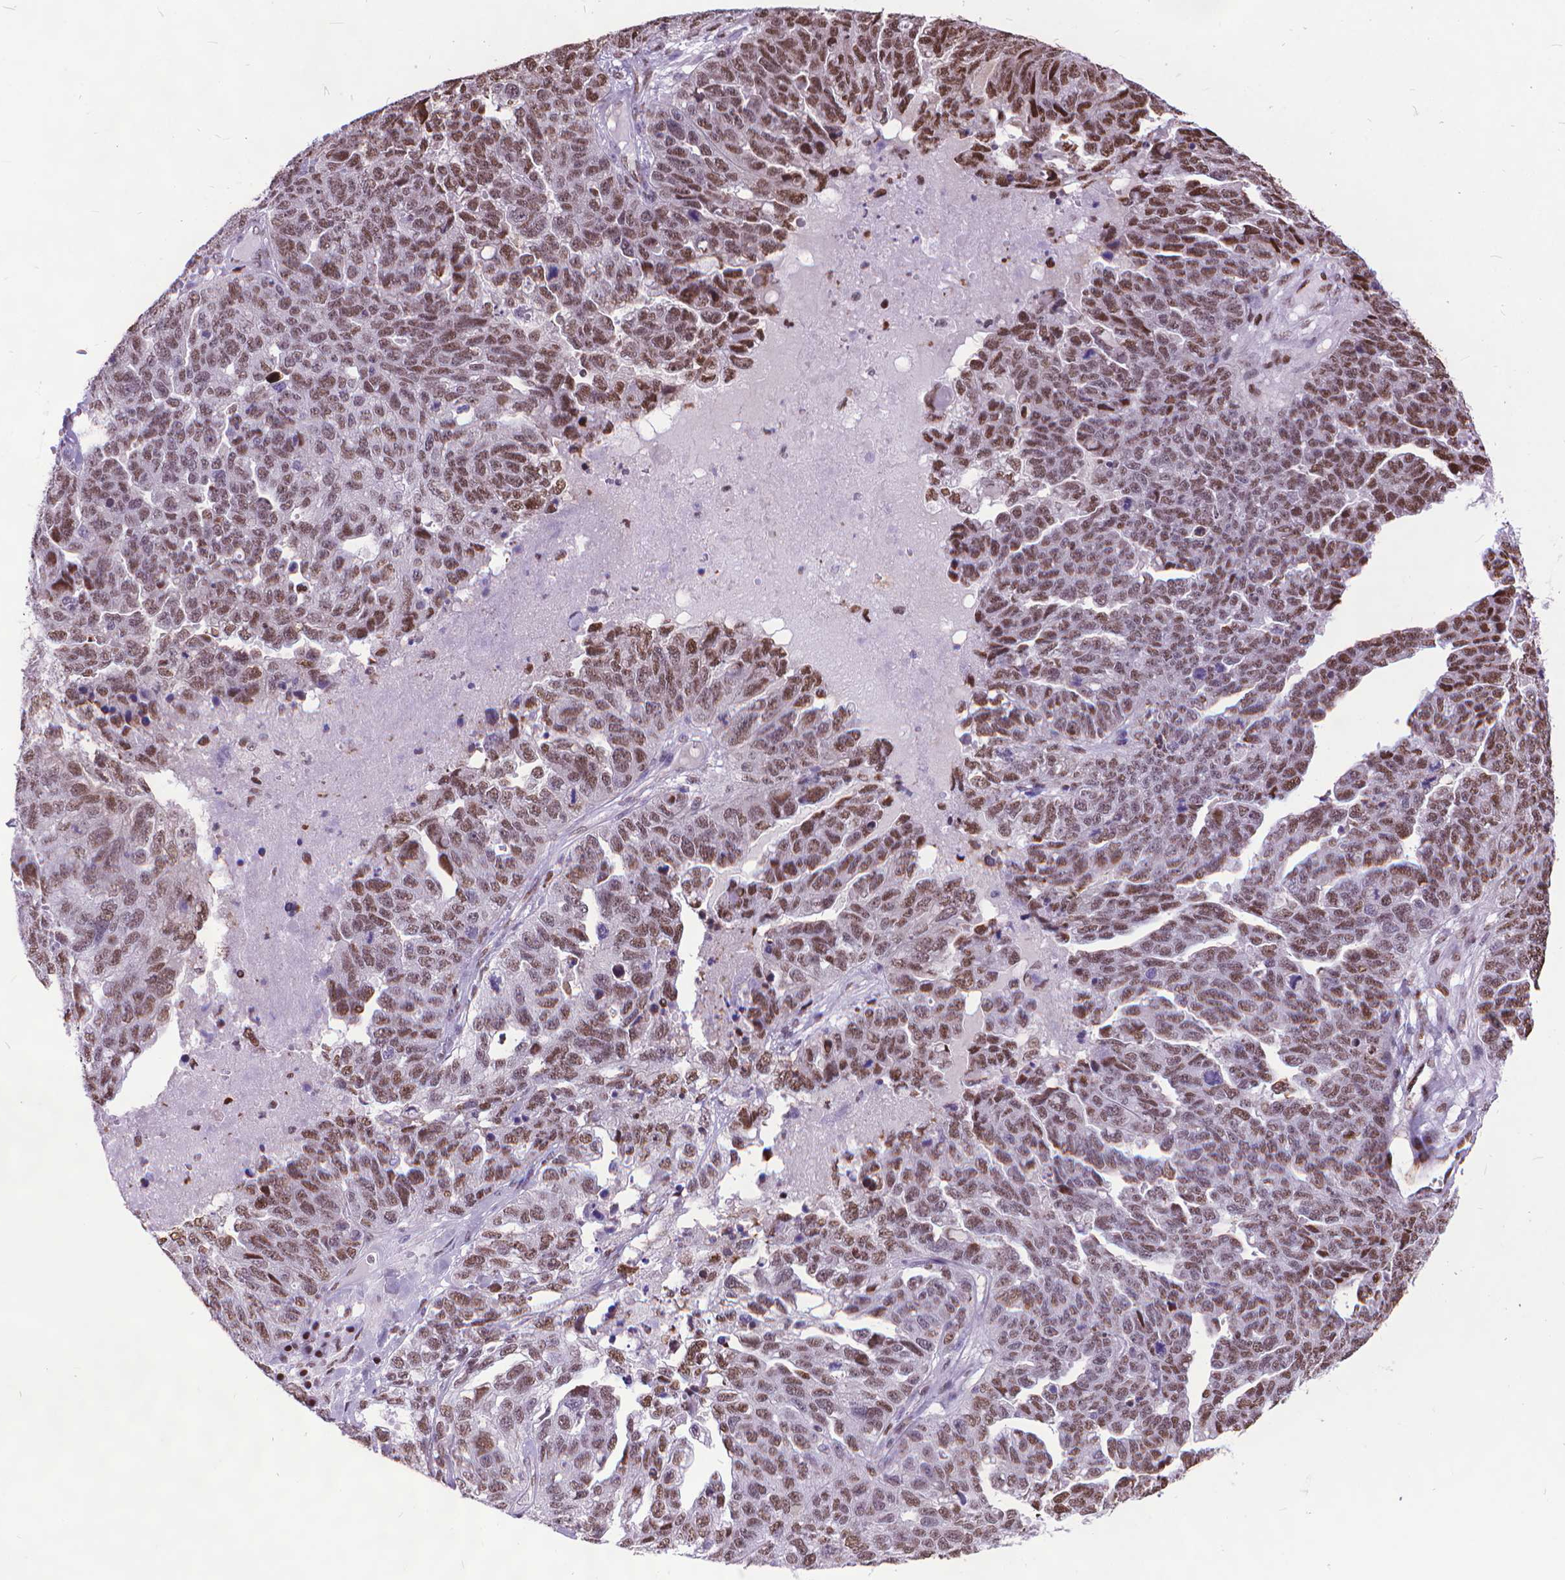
{"staining": {"intensity": "moderate", "quantity": ">75%", "location": "nuclear"}, "tissue": "ovarian cancer", "cell_type": "Tumor cells", "image_type": "cancer", "snomed": [{"axis": "morphology", "description": "Cystadenocarcinoma, serous, NOS"}, {"axis": "topography", "description": "Ovary"}], "caption": "Tumor cells demonstrate medium levels of moderate nuclear staining in about >75% of cells in human ovarian serous cystadenocarcinoma.", "gene": "POLE4", "patient": {"sex": "female", "age": 71}}